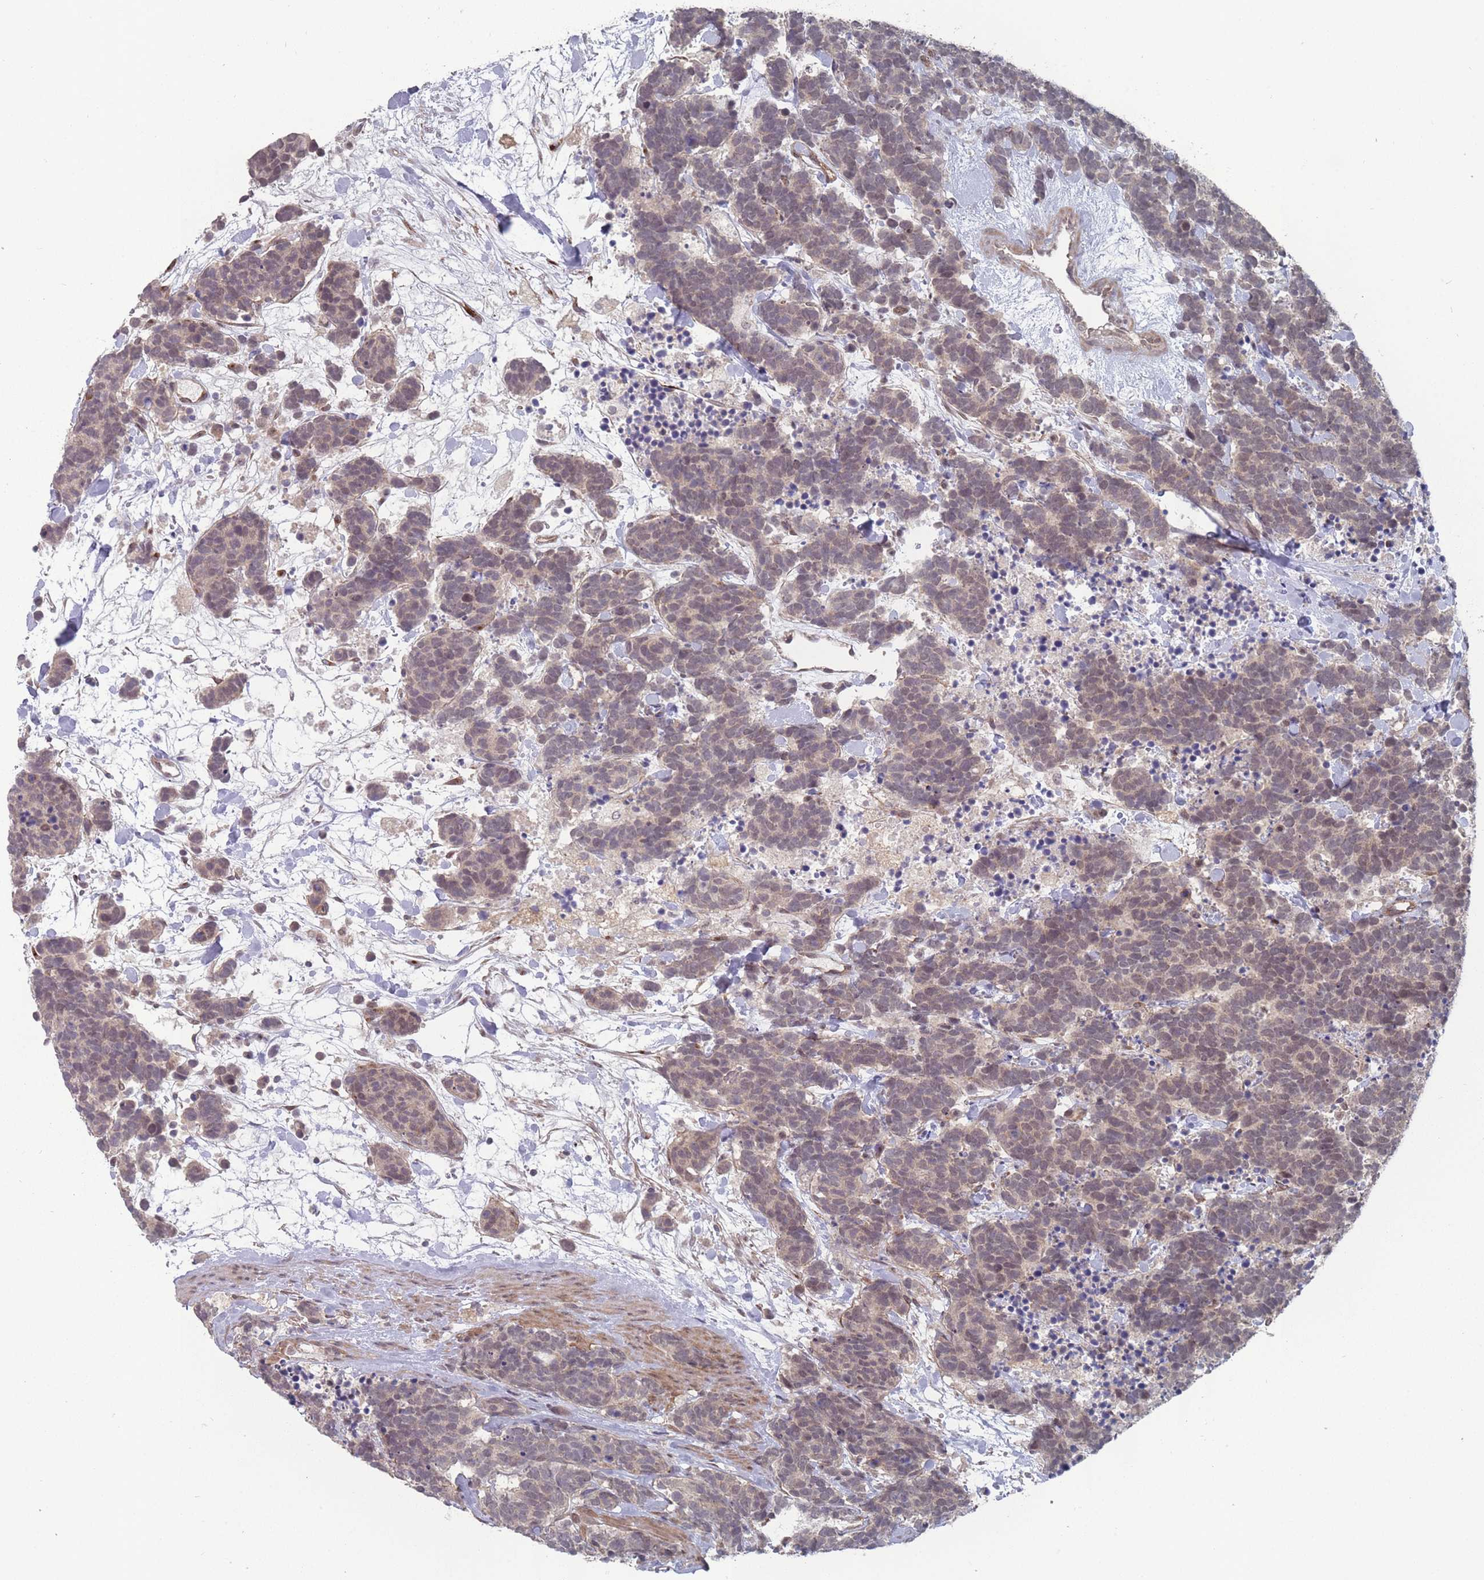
{"staining": {"intensity": "weak", "quantity": ">75%", "location": "nuclear"}, "tissue": "carcinoid", "cell_type": "Tumor cells", "image_type": "cancer", "snomed": [{"axis": "morphology", "description": "Carcinoma, NOS"}, {"axis": "morphology", "description": "Carcinoid, malignant, NOS"}, {"axis": "topography", "description": "Prostate"}], "caption": "Protein staining demonstrates weak nuclear positivity in approximately >75% of tumor cells in carcinoid (malignant).", "gene": "CNTRL", "patient": {"sex": "male", "age": 57}}